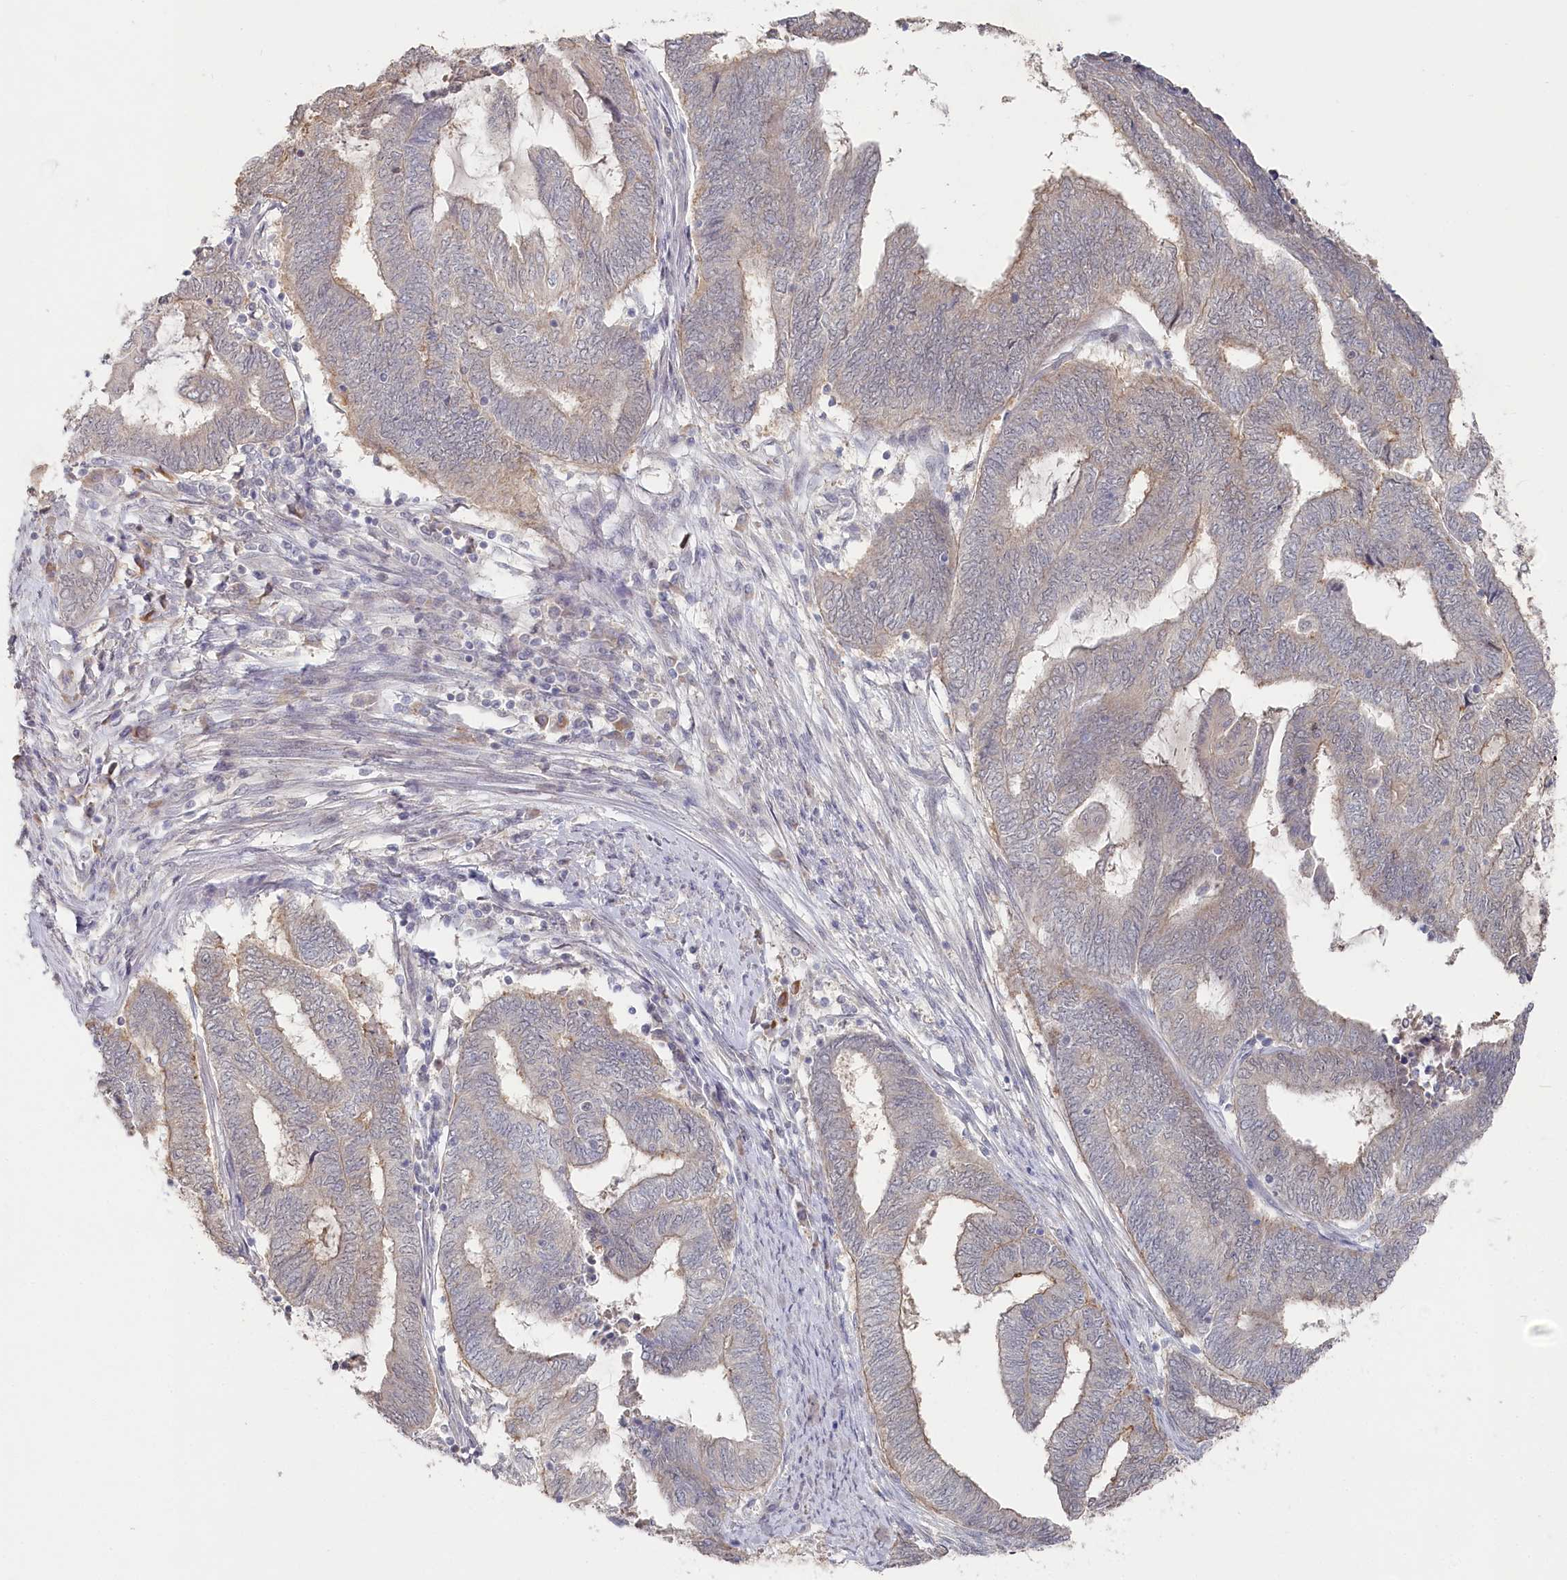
{"staining": {"intensity": "weak", "quantity": "<25%", "location": "cytoplasmic/membranous"}, "tissue": "endometrial cancer", "cell_type": "Tumor cells", "image_type": "cancer", "snomed": [{"axis": "morphology", "description": "Adenocarcinoma, NOS"}, {"axis": "topography", "description": "Uterus"}, {"axis": "topography", "description": "Endometrium"}], "caption": "A high-resolution micrograph shows IHC staining of endometrial cancer (adenocarcinoma), which demonstrates no significant staining in tumor cells.", "gene": "TGFBRAP1", "patient": {"sex": "female", "age": 70}}